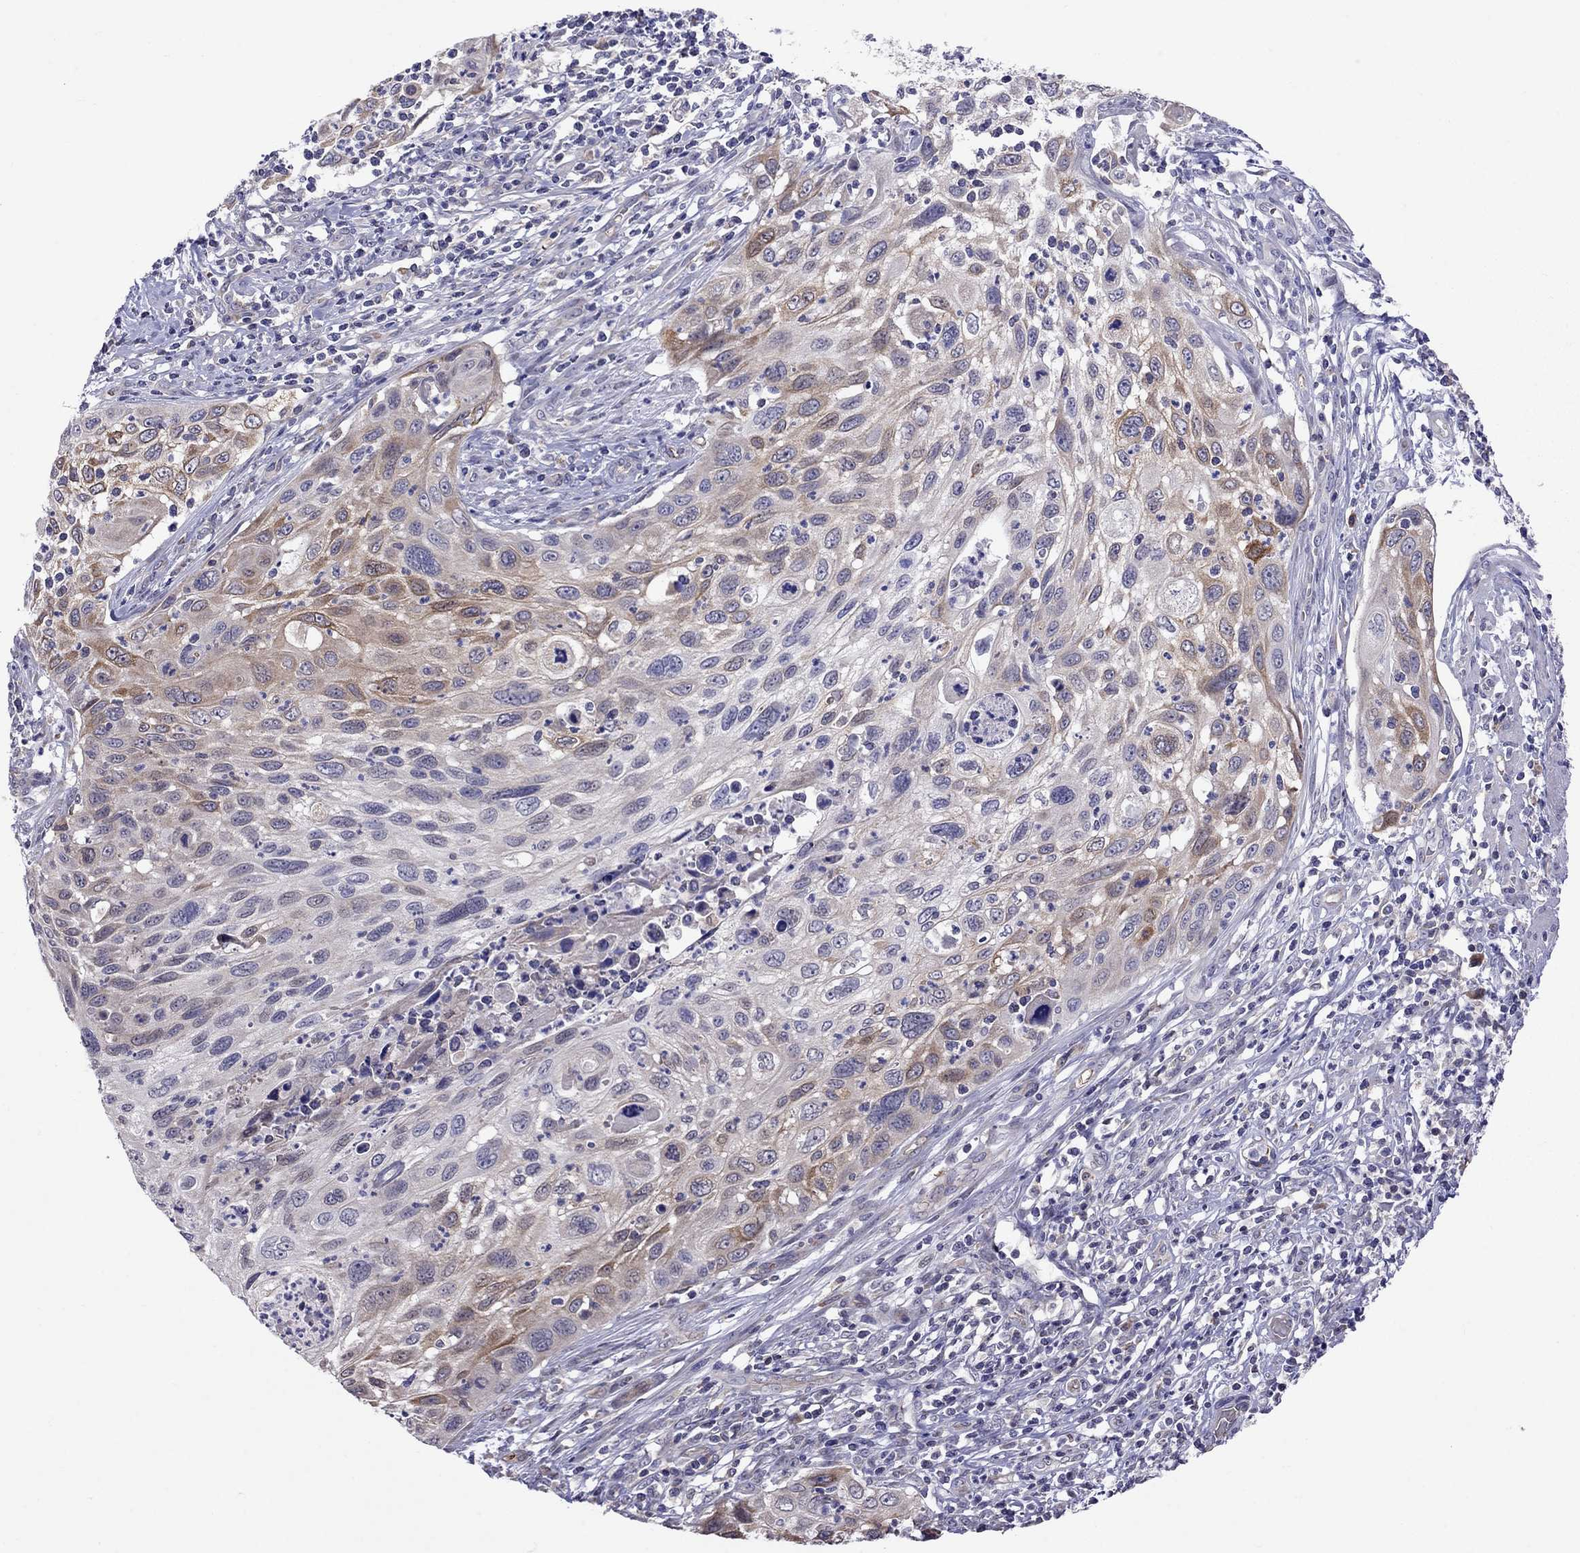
{"staining": {"intensity": "moderate", "quantity": "<25%", "location": "cytoplasmic/membranous"}, "tissue": "cervical cancer", "cell_type": "Tumor cells", "image_type": "cancer", "snomed": [{"axis": "morphology", "description": "Squamous cell carcinoma, NOS"}, {"axis": "topography", "description": "Cervix"}], "caption": "A photomicrograph of cervical cancer (squamous cell carcinoma) stained for a protein demonstrates moderate cytoplasmic/membranous brown staining in tumor cells.", "gene": "ADAM28", "patient": {"sex": "female", "age": 70}}